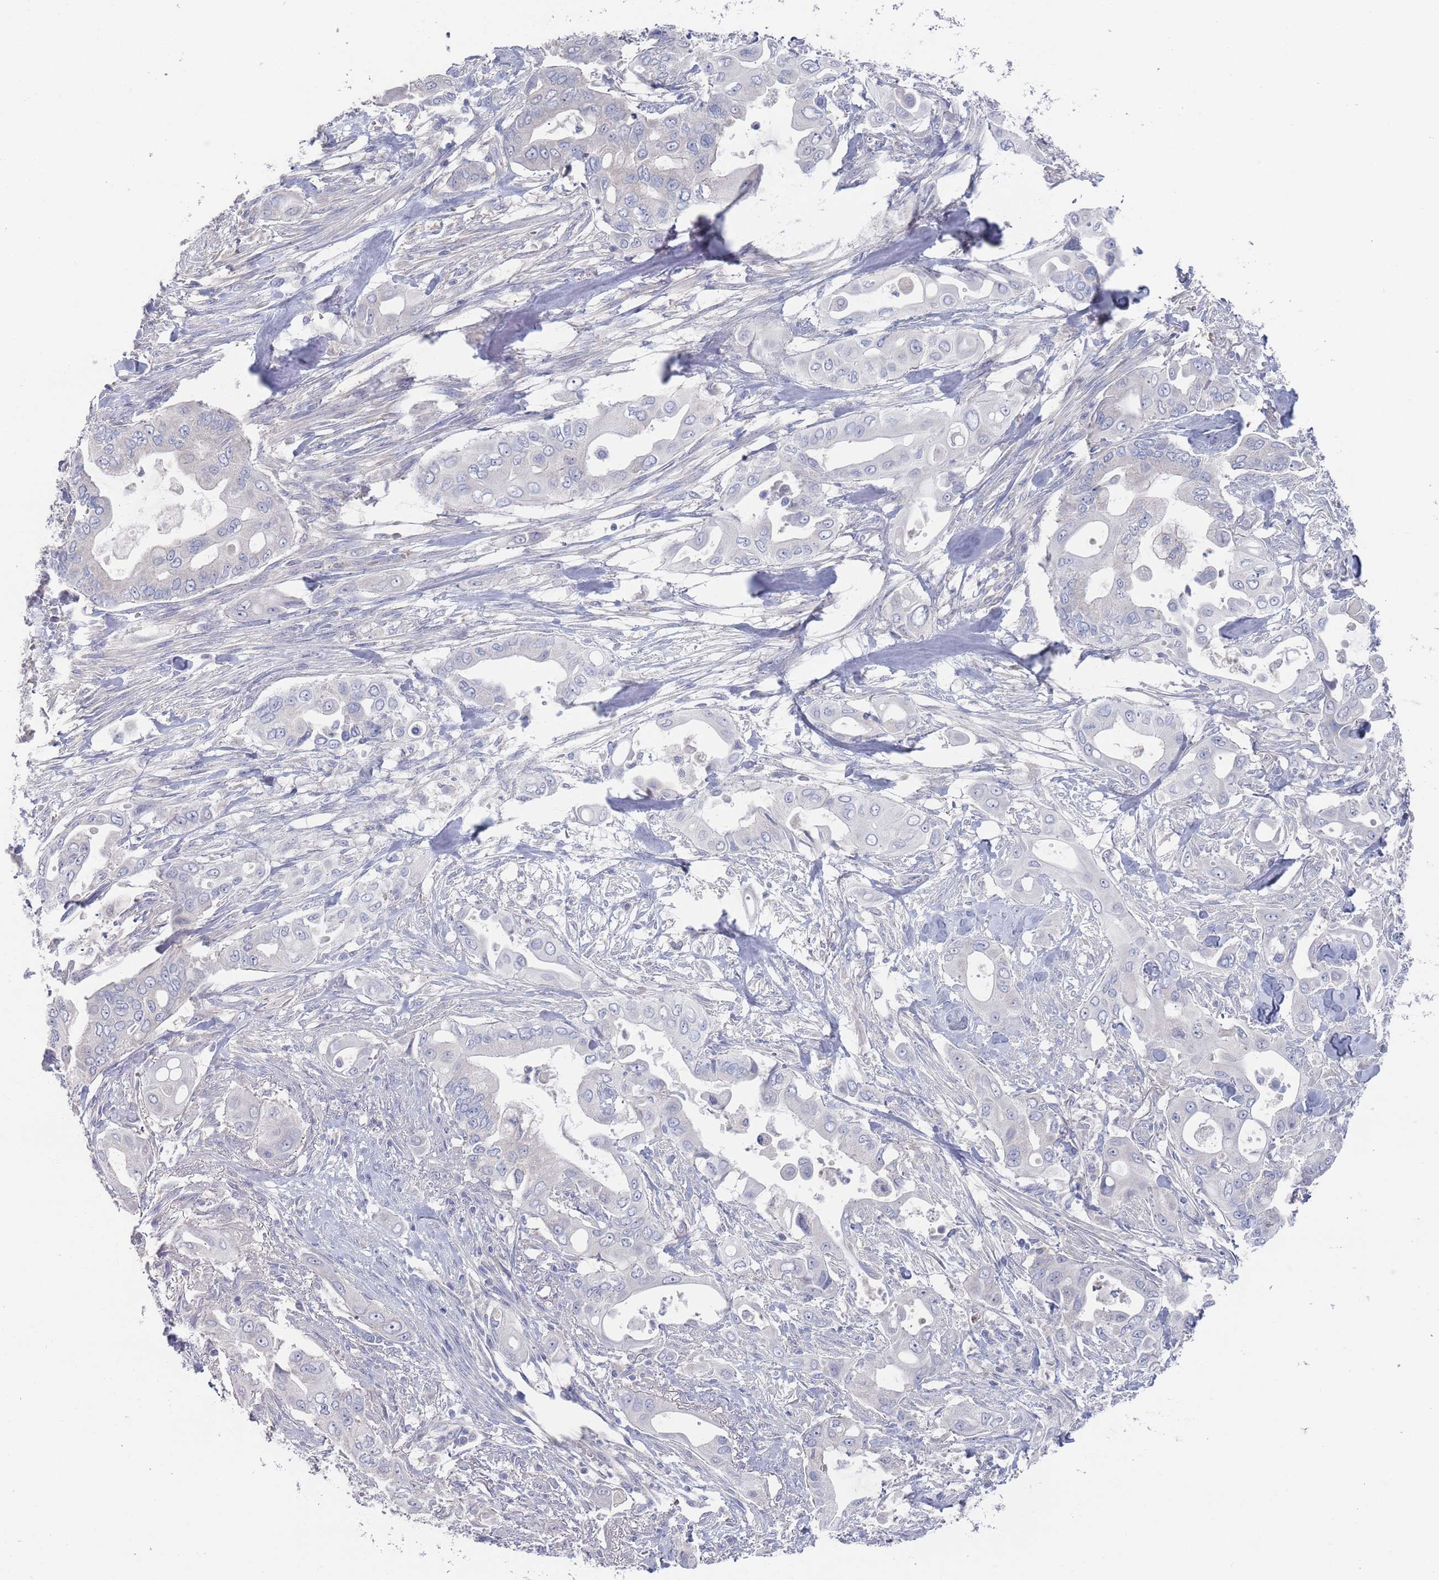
{"staining": {"intensity": "negative", "quantity": "none", "location": "none"}, "tissue": "pancreatic cancer", "cell_type": "Tumor cells", "image_type": "cancer", "snomed": [{"axis": "morphology", "description": "Adenocarcinoma, NOS"}, {"axis": "topography", "description": "Pancreas"}], "caption": "A photomicrograph of pancreatic adenocarcinoma stained for a protein demonstrates no brown staining in tumor cells.", "gene": "TMCO3", "patient": {"sex": "male", "age": 57}}